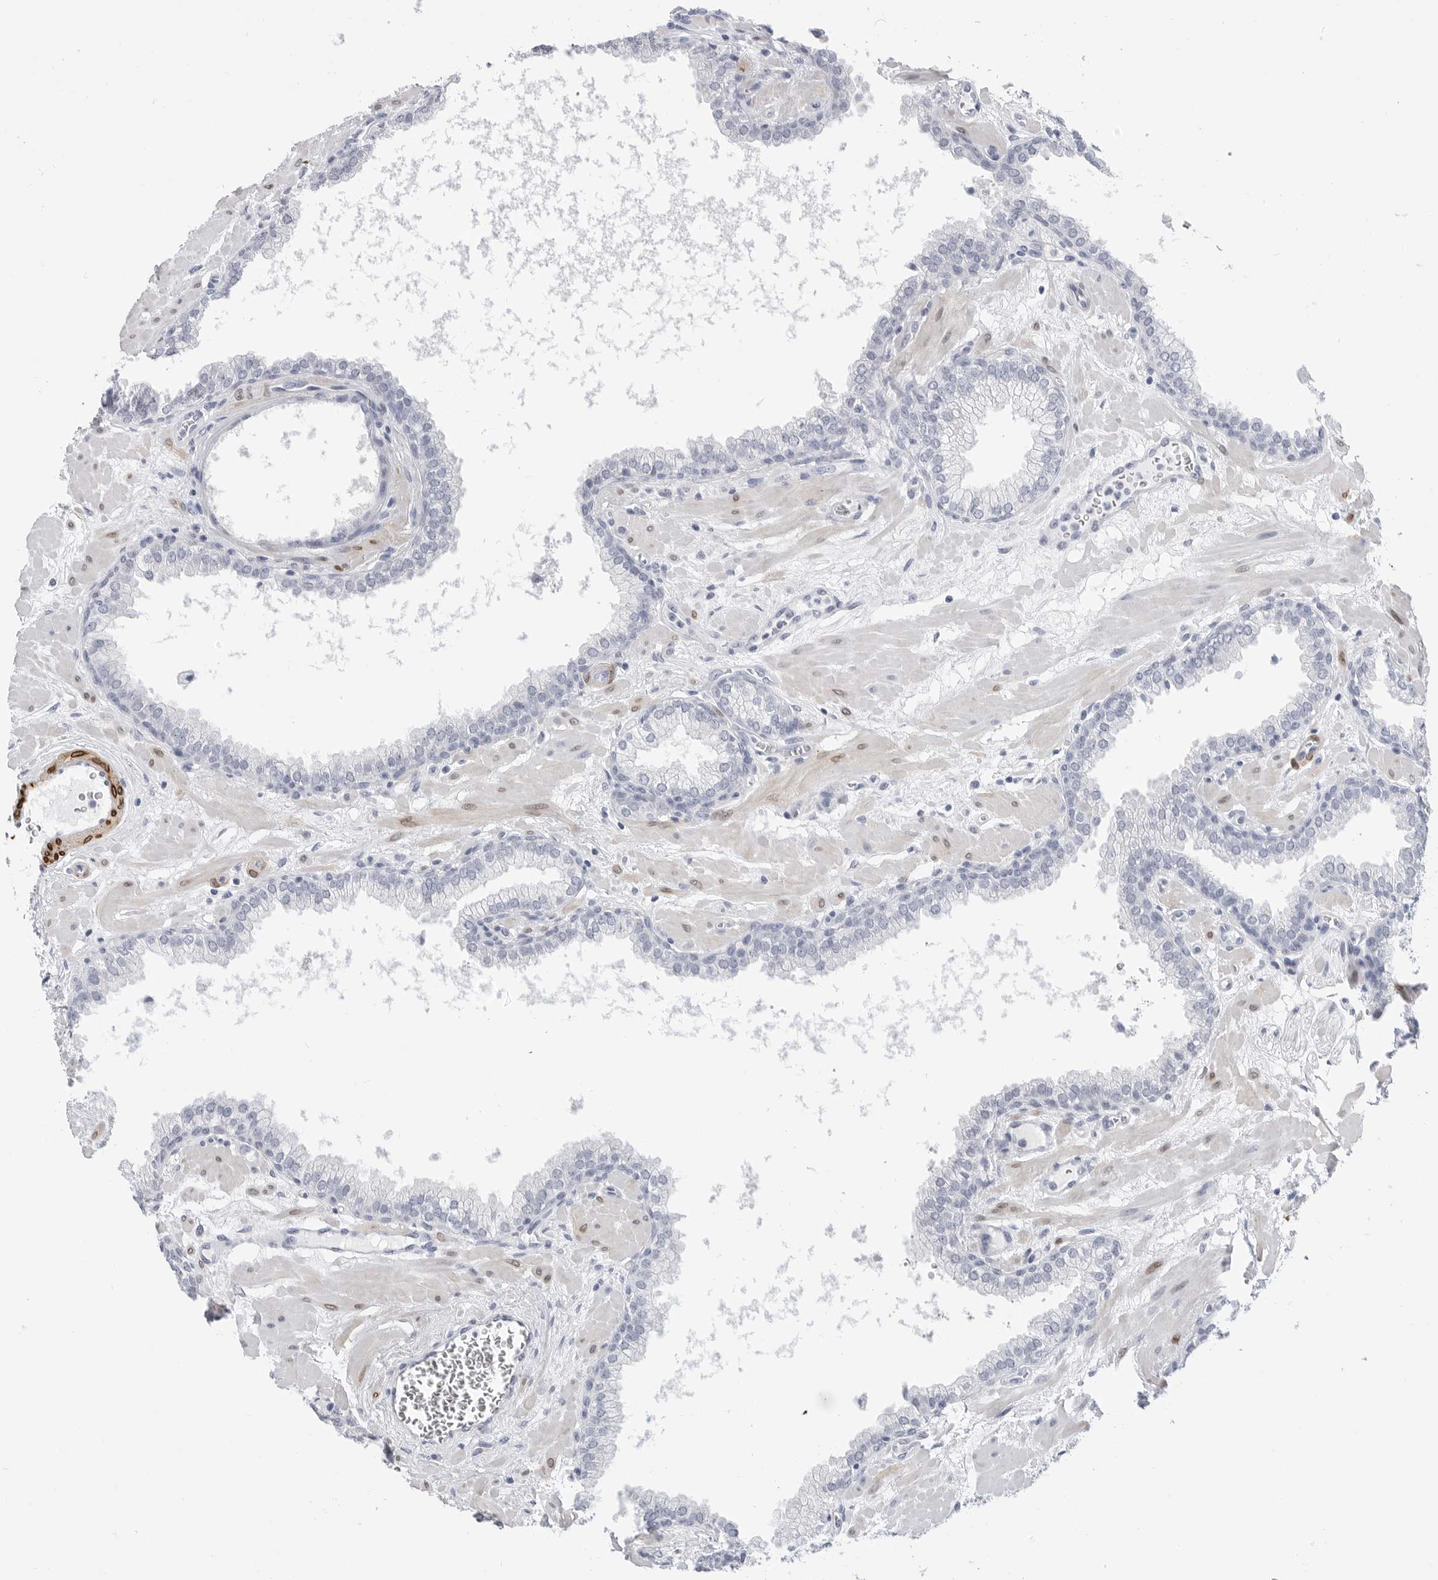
{"staining": {"intensity": "negative", "quantity": "none", "location": "none"}, "tissue": "prostate", "cell_type": "Glandular cells", "image_type": "normal", "snomed": [{"axis": "morphology", "description": "Normal tissue, NOS"}, {"axis": "morphology", "description": "Urothelial carcinoma, Low grade"}, {"axis": "topography", "description": "Urinary bladder"}, {"axis": "topography", "description": "Prostate"}], "caption": "This is a image of immunohistochemistry (IHC) staining of unremarkable prostate, which shows no expression in glandular cells. Nuclei are stained in blue.", "gene": "PLN", "patient": {"sex": "male", "age": 60}}